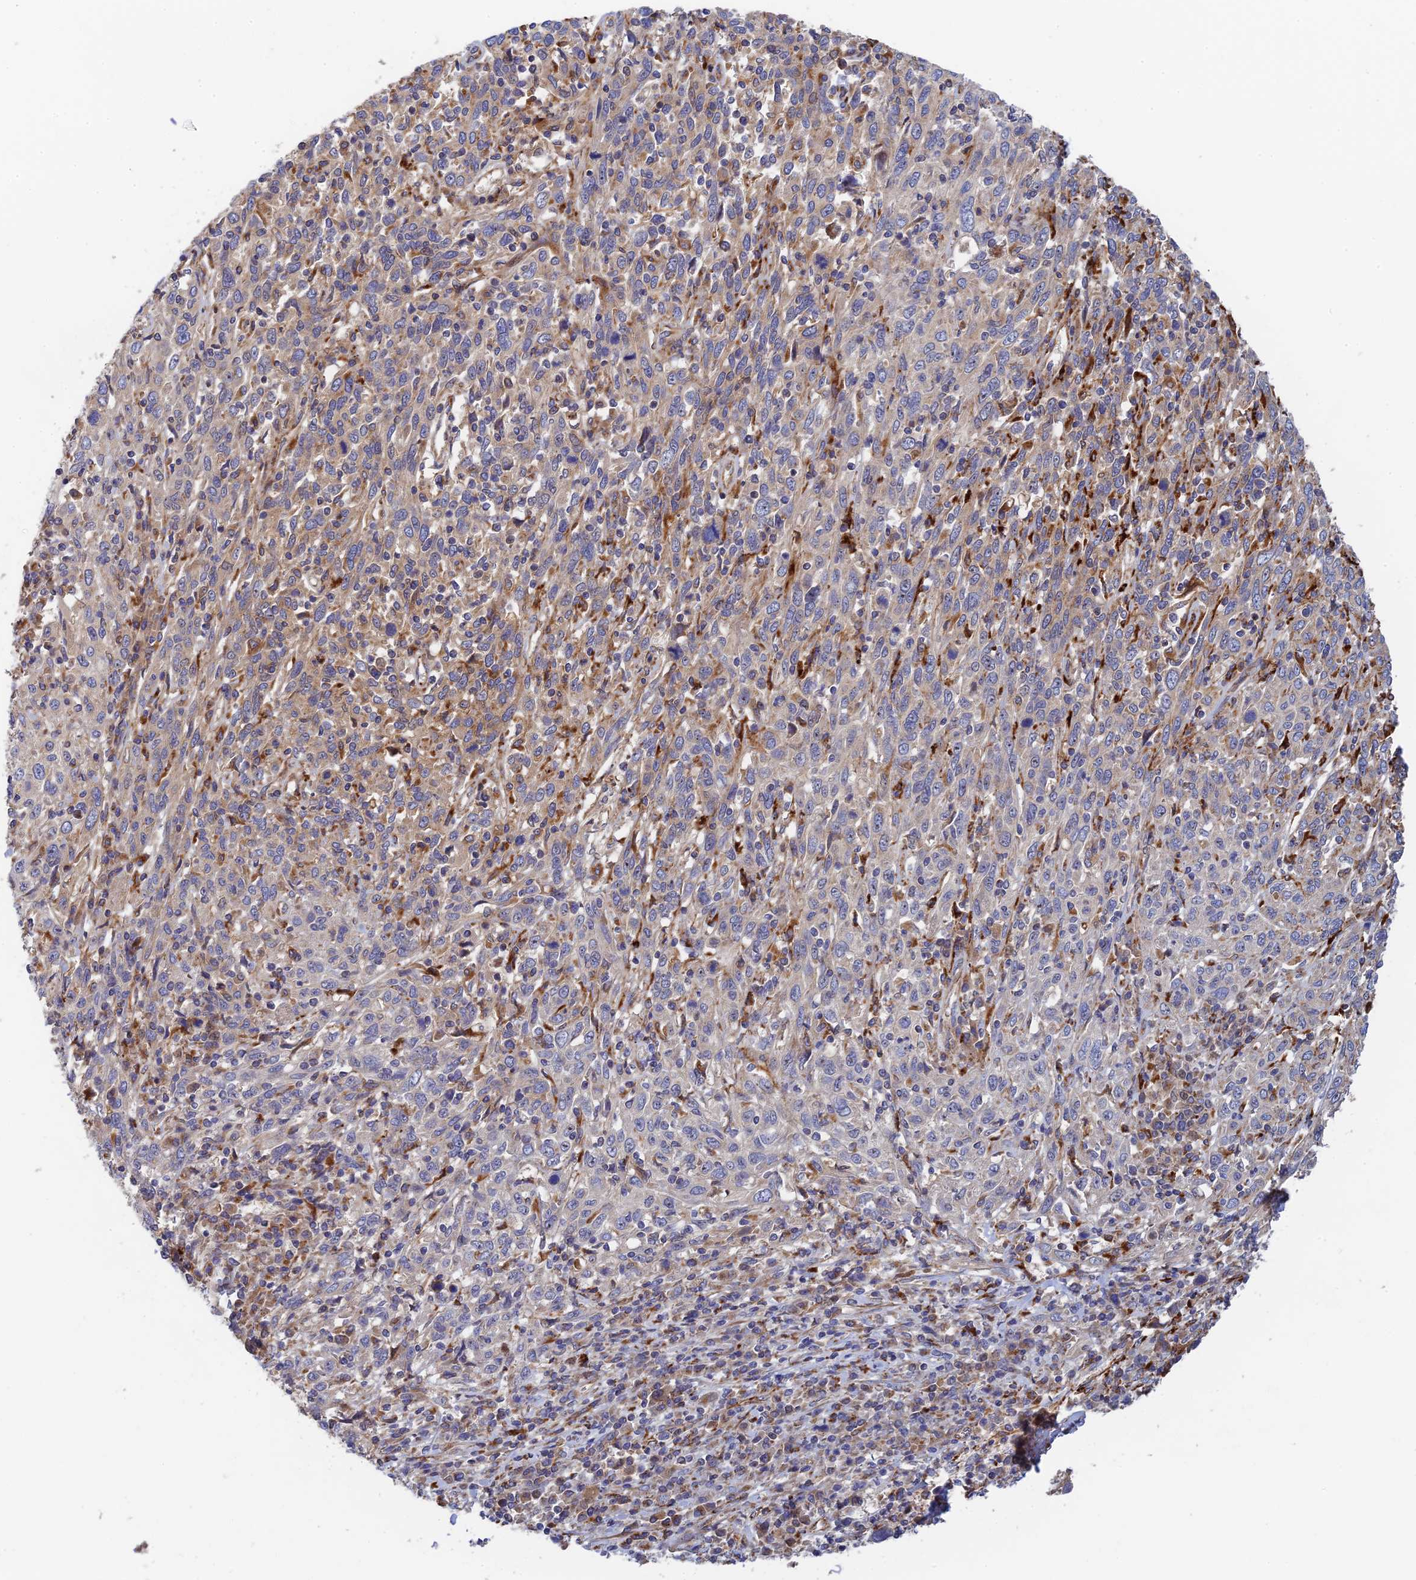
{"staining": {"intensity": "weak", "quantity": "<25%", "location": "cytoplasmic/membranous"}, "tissue": "cervical cancer", "cell_type": "Tumor cells", "image_type": "cancer", "snomed": [{"axis": "morphology", "description": "Squamous cell carcinoma, NOS"}, {"axis": "topography", "description": "Cervix"}], "caption": "Squamous cell carcinoma (cervical) was stained to show a protein in brown. There is no significant staining in tumor cells. Nuclei are stained in blue.", "gene": "PPP2R3C", "patient": {"sex": "female", "age": 46}}